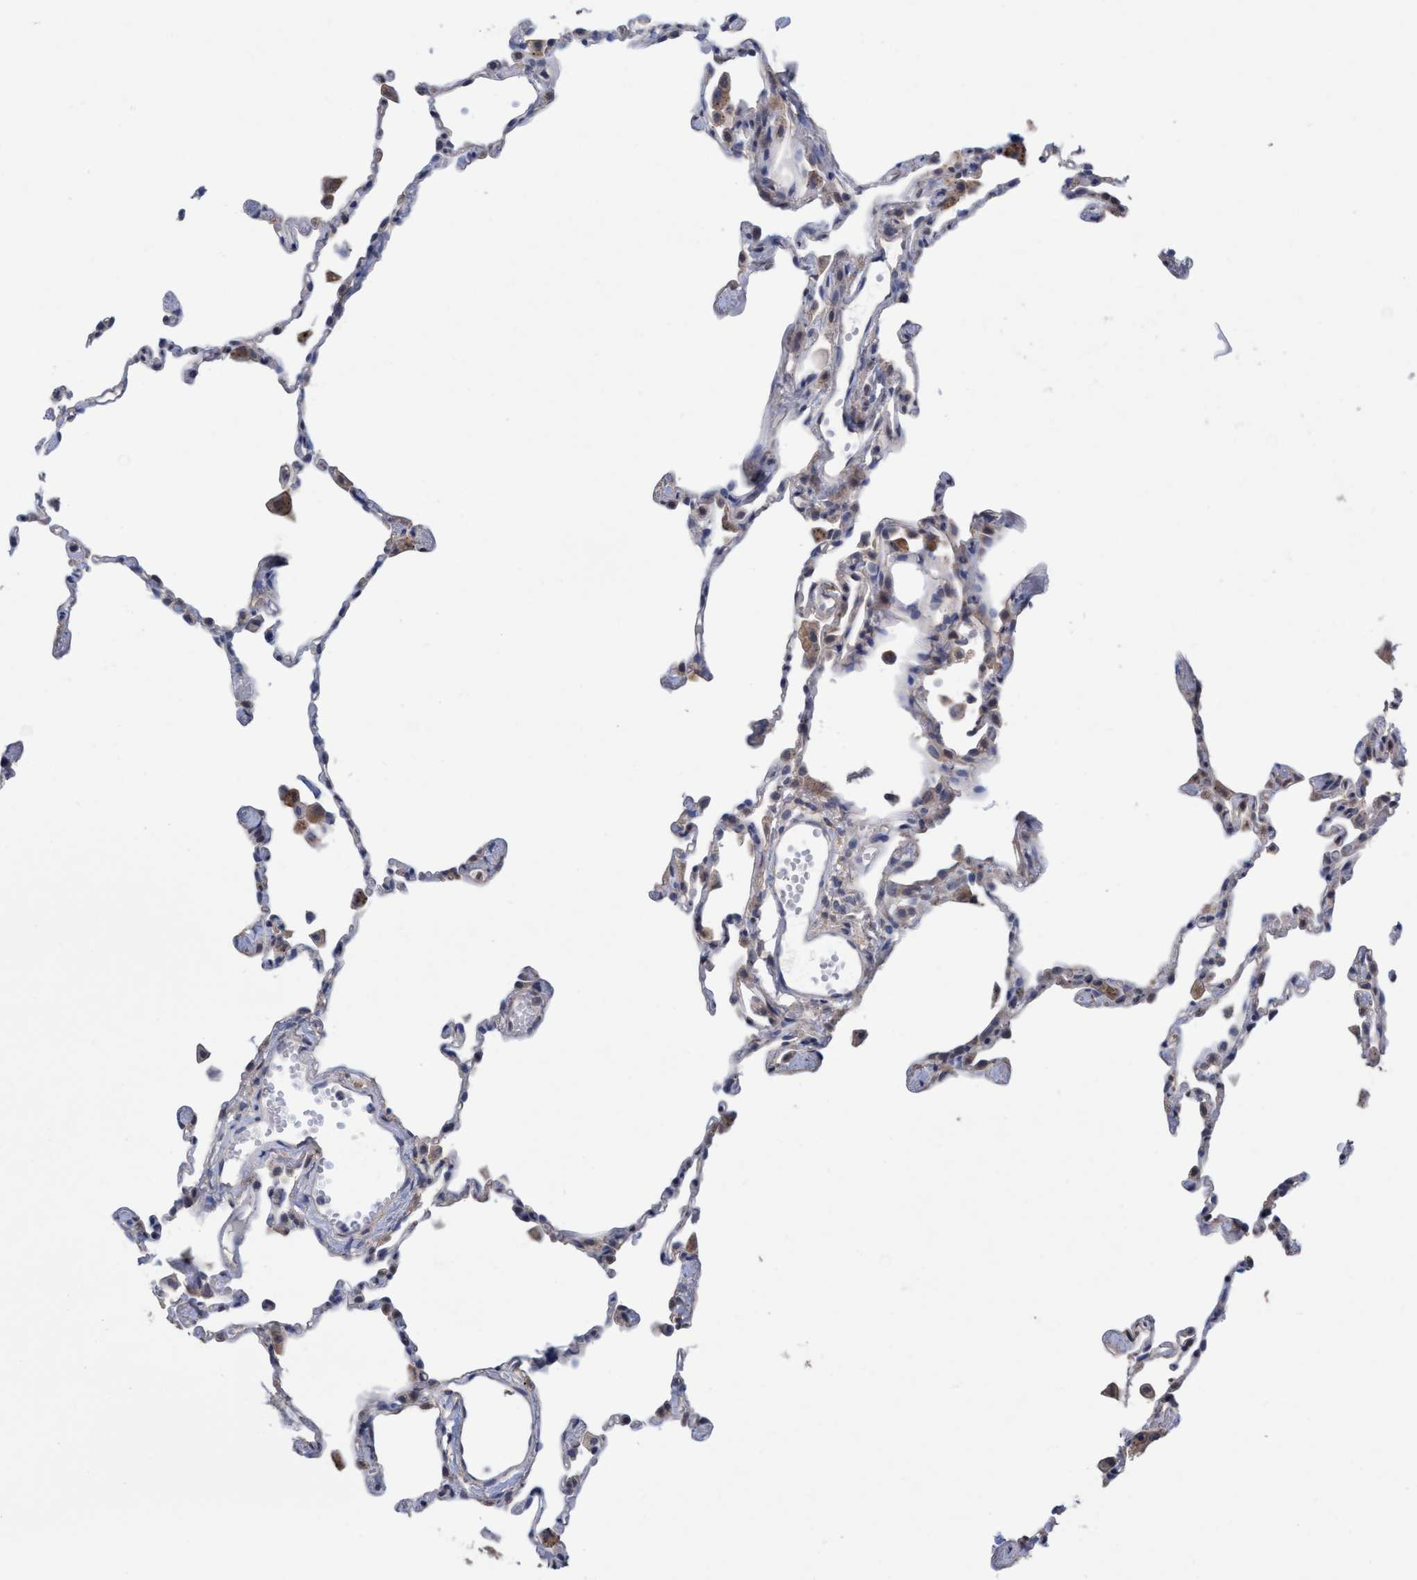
{"staining": {"intensity": "negative", "quantity": "none", "location": "none"}, "tissue": "lung", "cell_type": "Alveolar cells", "image_type": "normal", "snomed": [{"axis": "morphology", "description": "Normal tissue, NOS"}, {"axis": "topography", "description": "Lung"}], "caption": "Lung stained for a protein using immunohistochemistry (IHC) reveals no expression alveolar cells.", "gene": "GLOD4", "patient": {"sex": "female", "age": 49}}